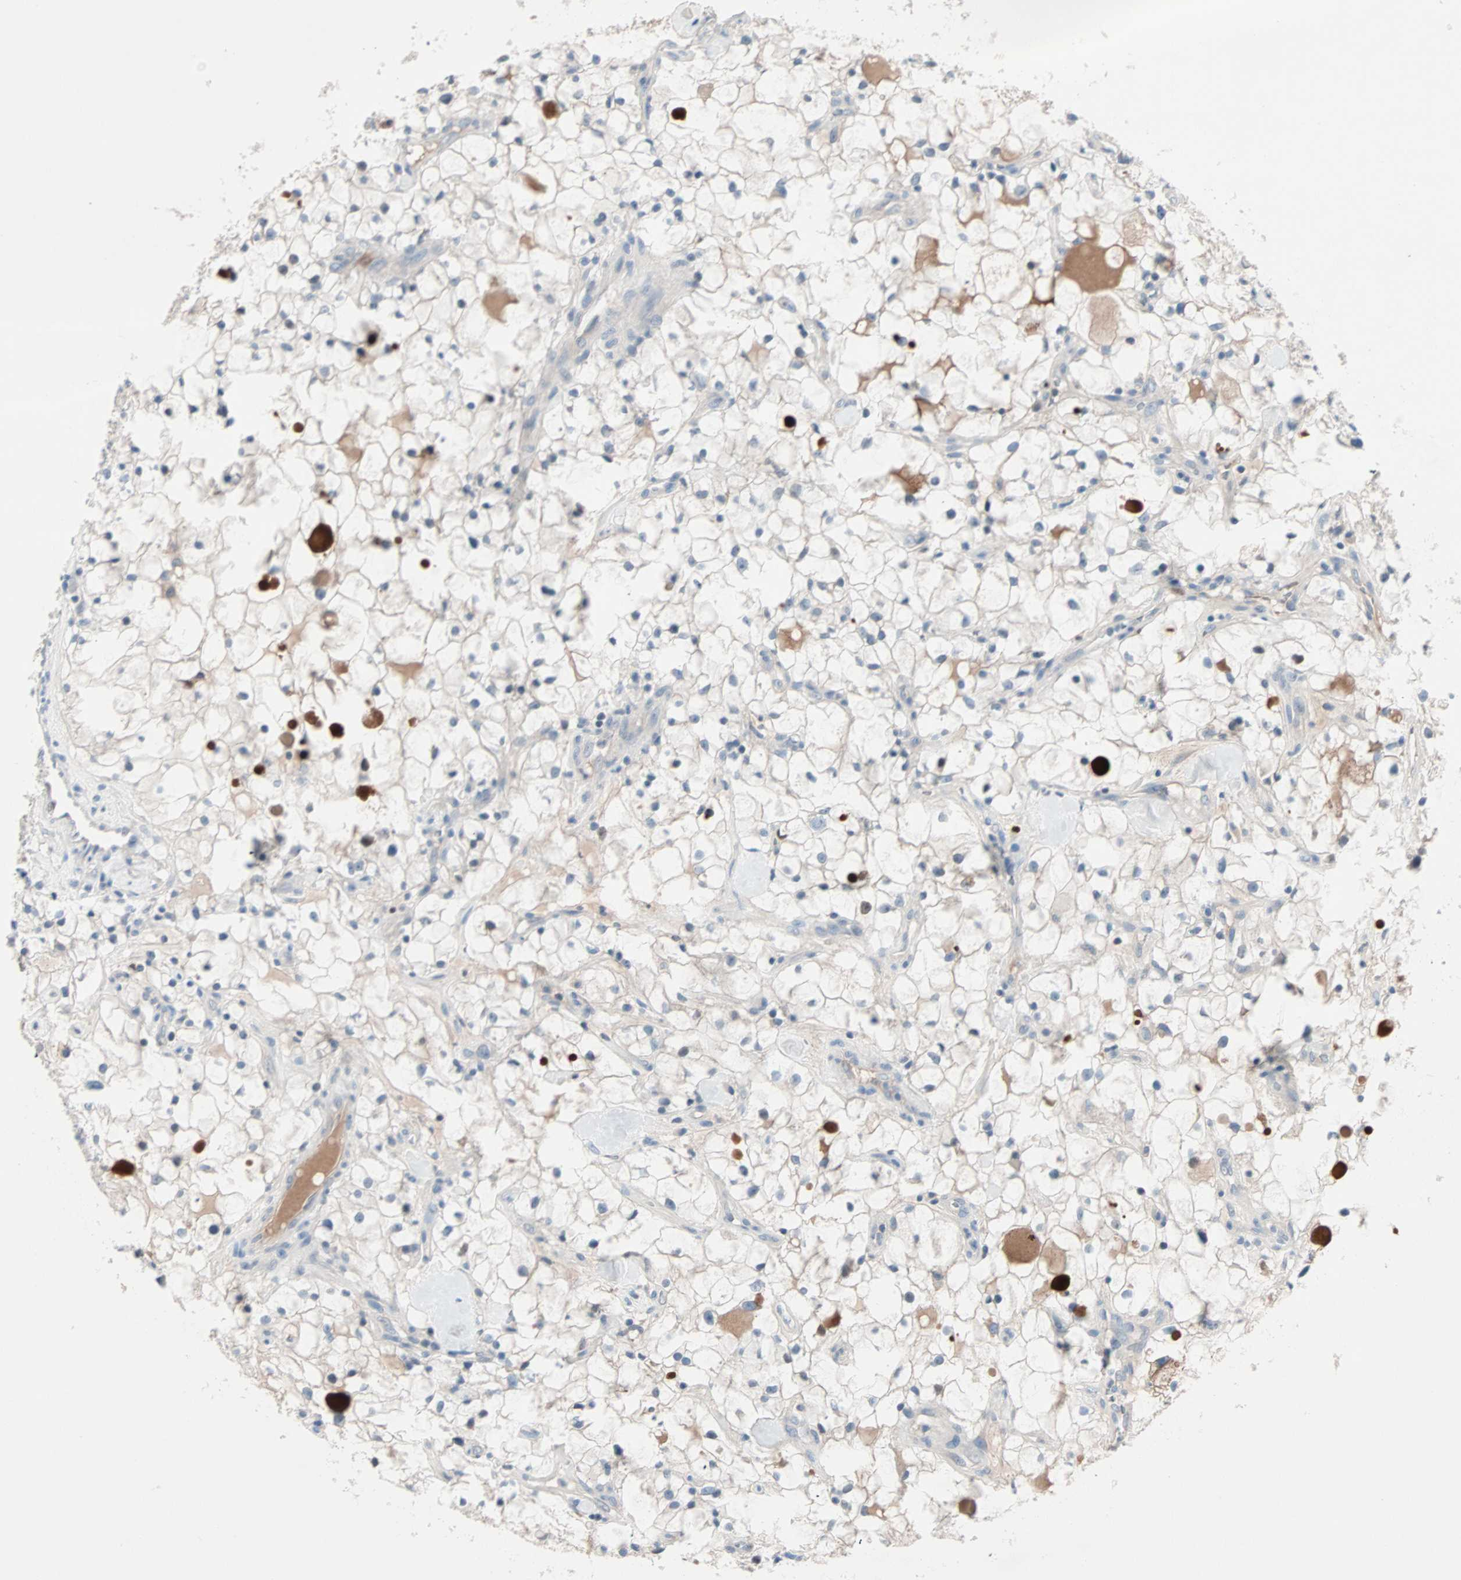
{"staining": {"intensity": "strong", "quantity": "<25%", "location": "nuclear"}, "tissue": "renal cancer", "cell_type": "Tumor cells", "image_type": "cancer", "snomed": [{"axis": "morphology", "description": "Adenocarcinoma, NOS"}, {"axis": "topography", "description": "Kidney"}], "caption": "High-power microscopy captured an IHC histopathology image of renal cancer, revealing strong nuclear positivity in approximately <25% of tumor cells. Immunohistochemistry stains the protein of interest in brown and the nuclei are stained blue.", "gene": "CCNE2", "patient": {"sex": "female", "age": 60}}